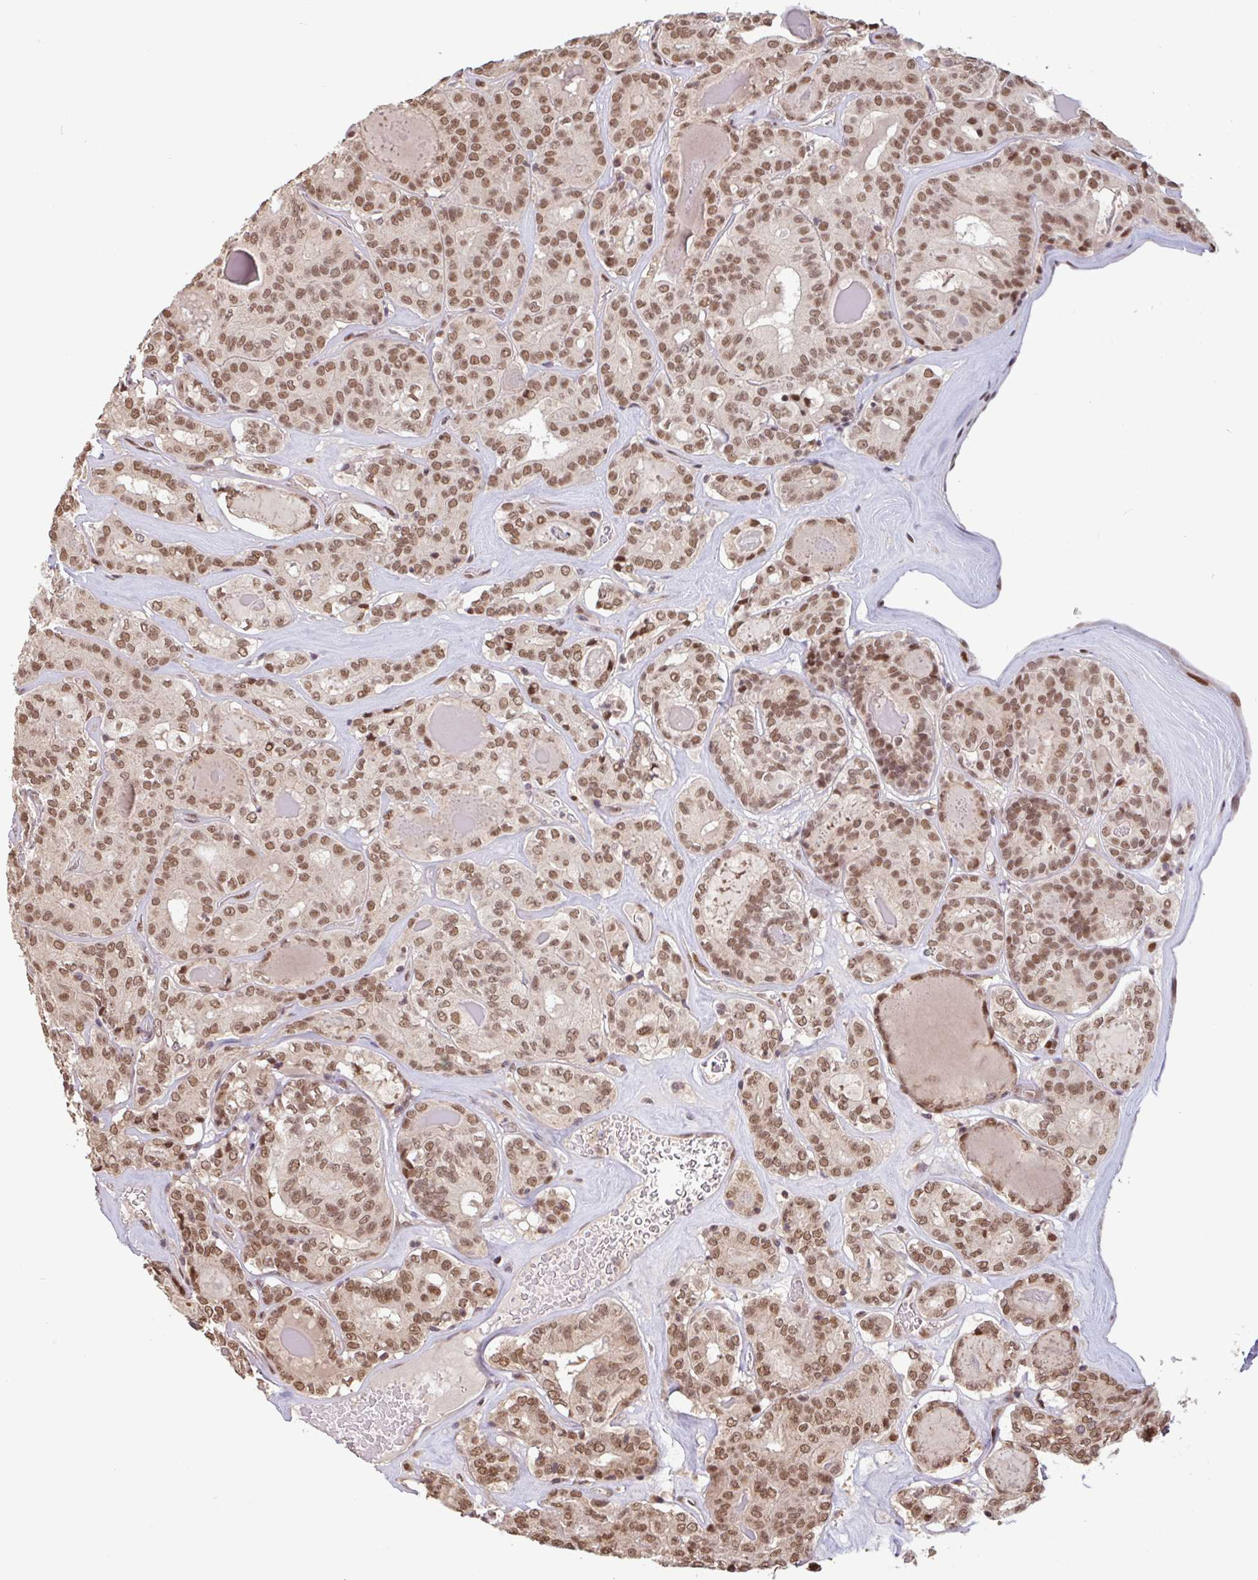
{"staining": {"intensity": "moderate", "quantity": ">75%", "location": "nuclear"}, "tissue": "thyroid cancer", "cell_type": "Tumor cells", "image_type": "cancer", "snomed": [{"axis": "morphology", "description": "Papillary adenocarcinoma, NOS"}, {"axis": "topography", "description": "Thyroid gland"}], "caption": "Immunohistochemistry (IHC) of human thyroid cancer reveals medium levels of moderate nuclear expression in about >75% of tumor cells.", "gene": "DR1", "patient": {"sex": "female", "age": 72}}